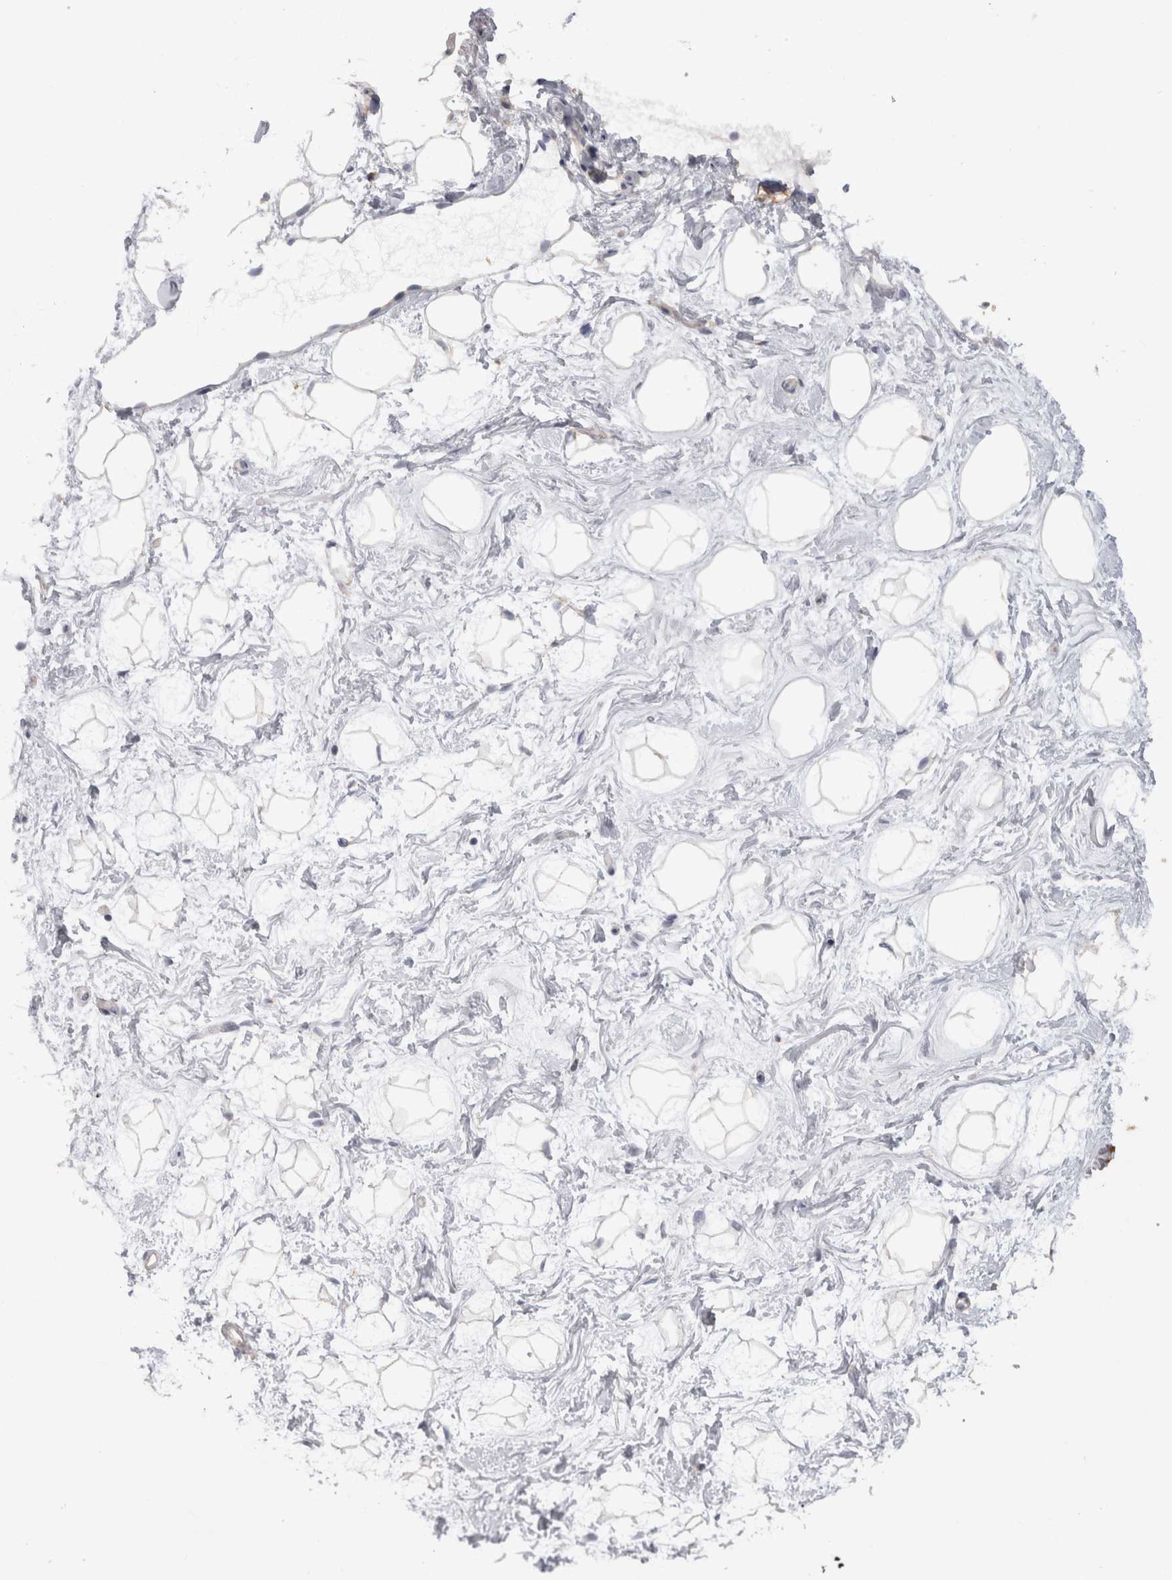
{"staining": {"intensity": "negative", "quantity": "none", "location": "none"}, "tissue": "breast", "cell_type": "Adipocytes", "image_type": "normal", "snomed": [{"axis": "morphology", "description": "Normal tissue, NOS"}, {"axis": "topography", "description": "Breast"}], "caption": "DAB (3,3'-diaminobenzidine) immunohistochemical staining of benign human breast exhibits no significant staining in adipocytes.", "gene": "DHRS4", "patient": {"sex": "female", "age": 23}}